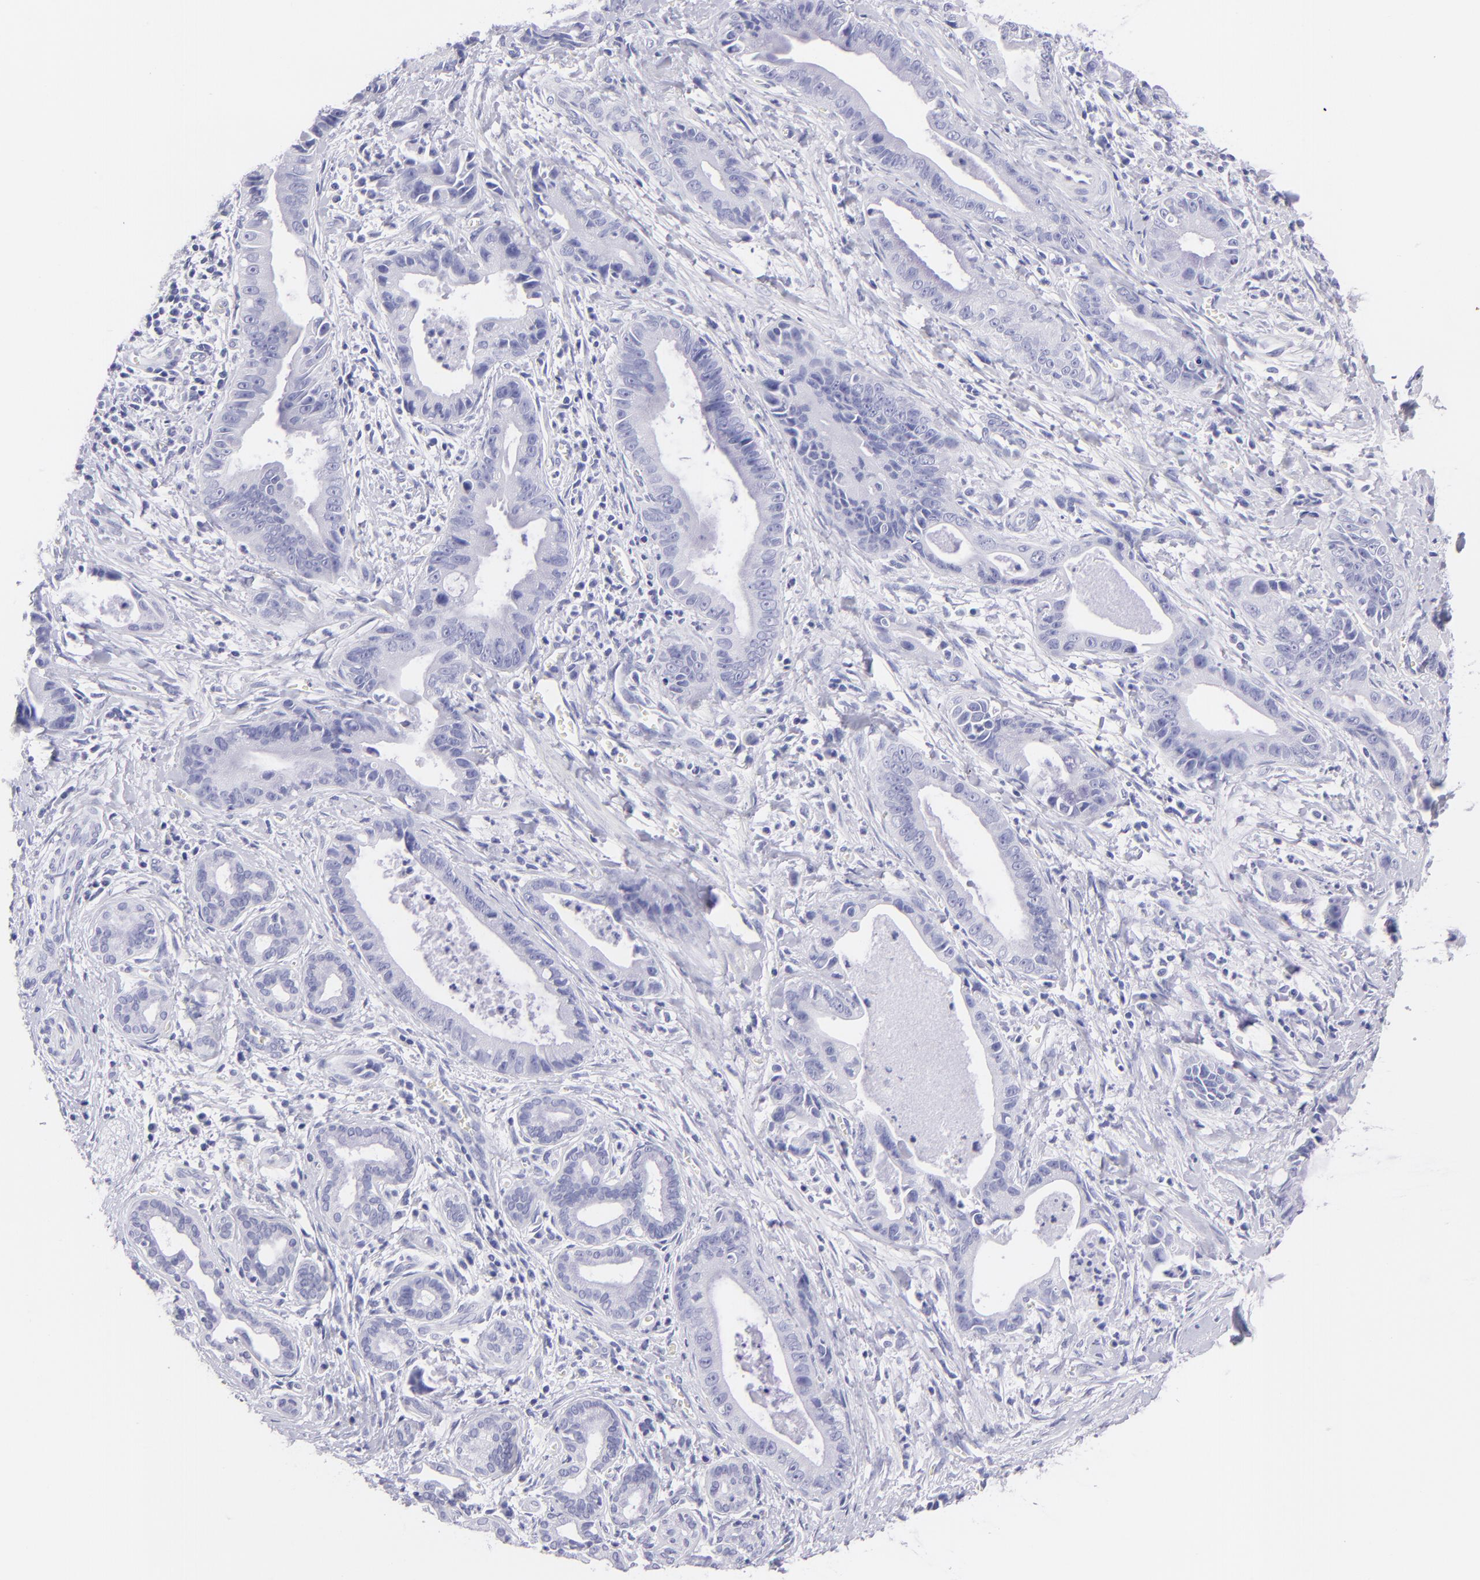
{"staining": {"intensity": "negative", "quantity": "none", "location": "none"}, "tissue": "liver cancer", "cell_type": "Tumor cells", "image_type": "cancer", "snomed": [{"axis": "morphology", "description": "Cholangiocarcinoma"}, {"axis": "topography", "description": "Liver"}], "caption": "Immunohistochemical staining of cholangiocarcinoma (liver) shows no significant expression in tumor cells.", "gene": "CNP", "patient": {"sex": "female", "age": 55}}